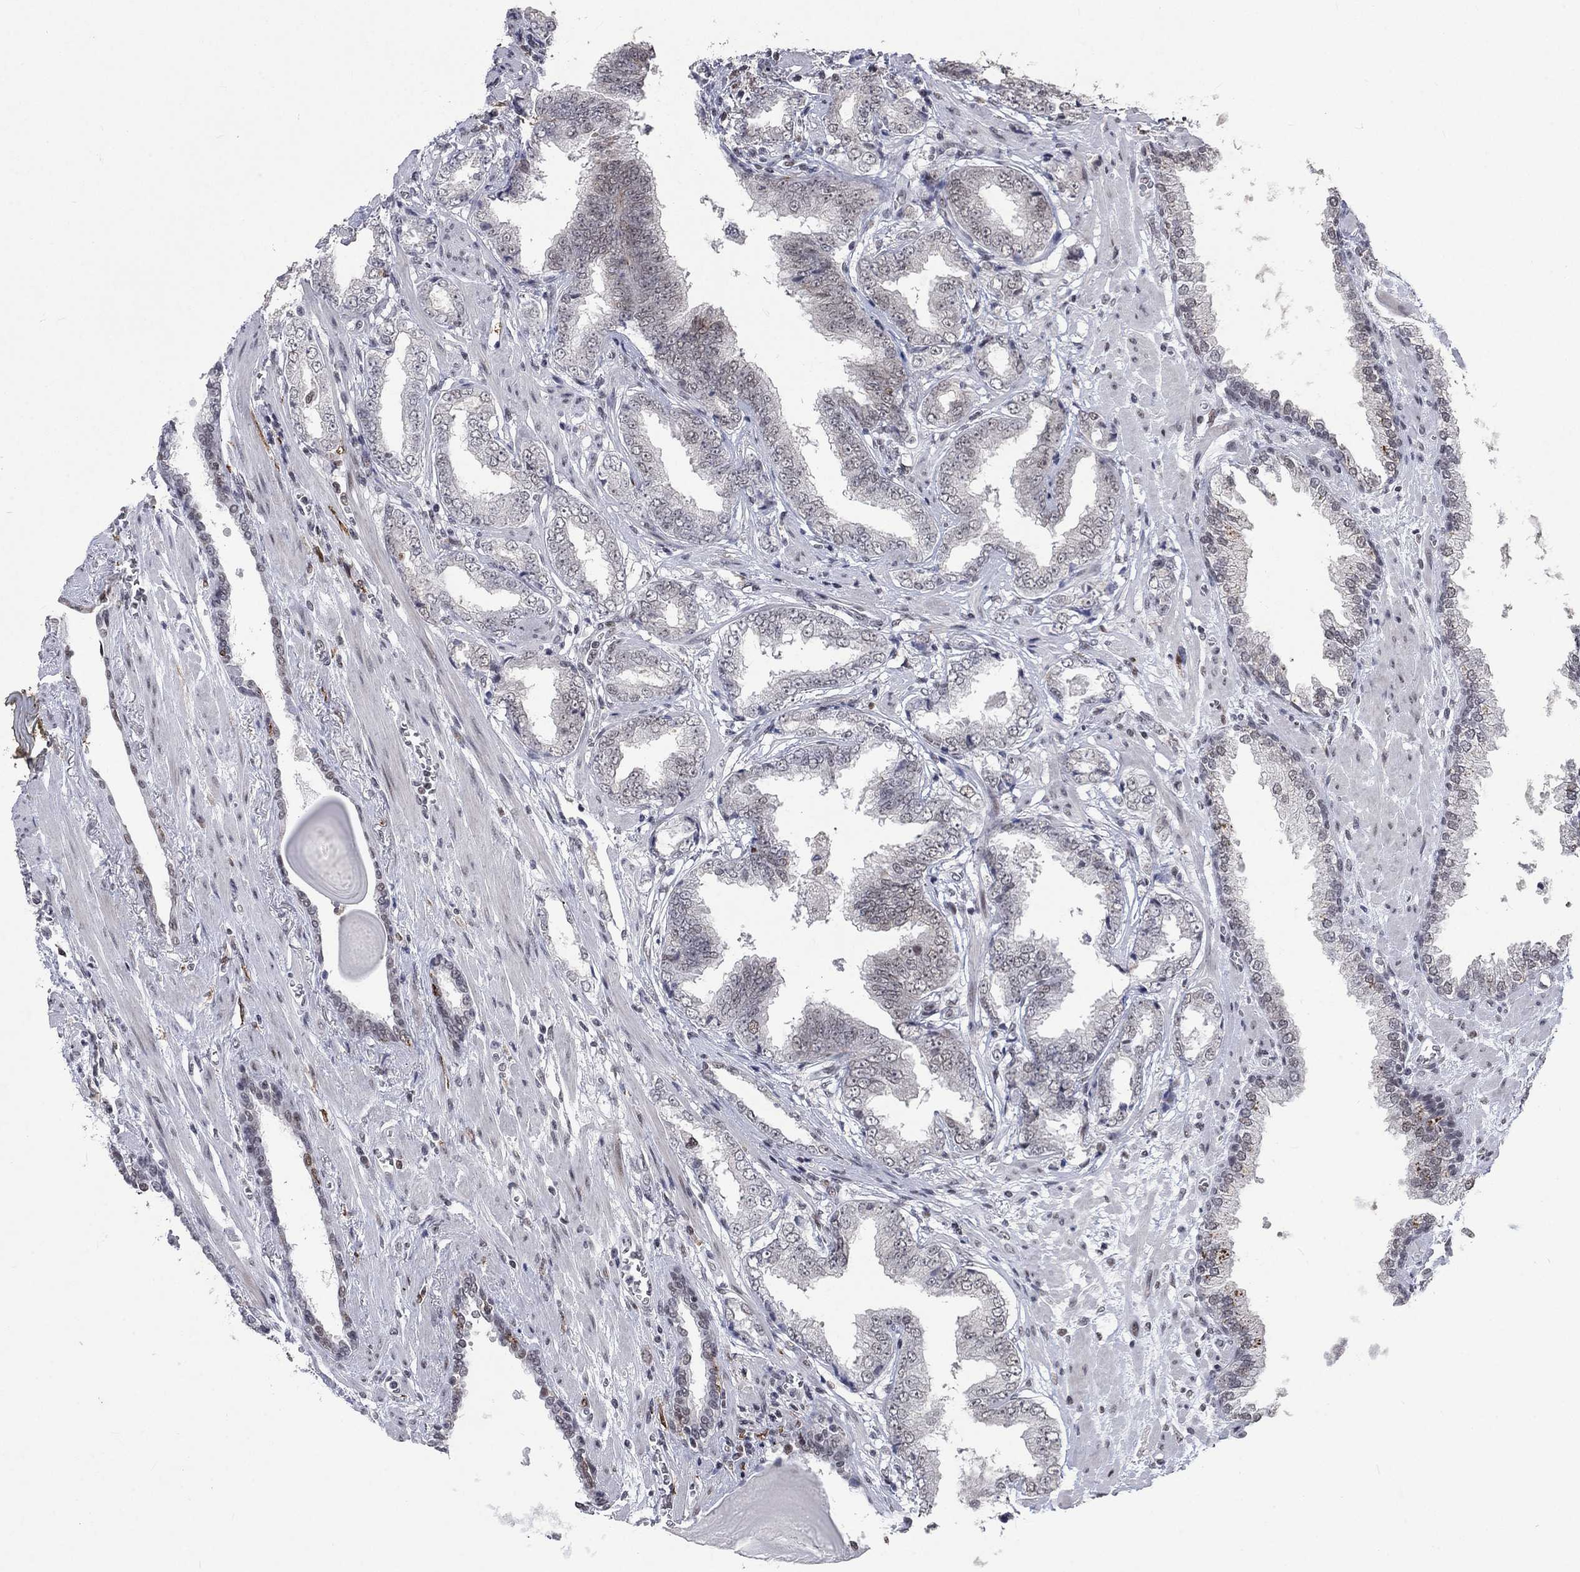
{"staining": {"intensity": "weak", "quantity": "25%-75%", "location": "nuclear"}, "tissue": "prostate cancer", "cell_type": "Tumor cells", "image_type": "cancer", "snomed": [{"axis": "morphology", "description": "Adenocarcinoma, Low grade"}, {"axis": "topography", "description": "Prostate"}], "caption": "The immunohistochemical stain shows weak nuclear positivity in tumor cells of low-grade adenocarcinoma (prostate) tissue. (DAB IHC with brightfield microscopy, high magnification).", "gene": "HCFC1", "patient": {"sex": "male", "age": 69}}